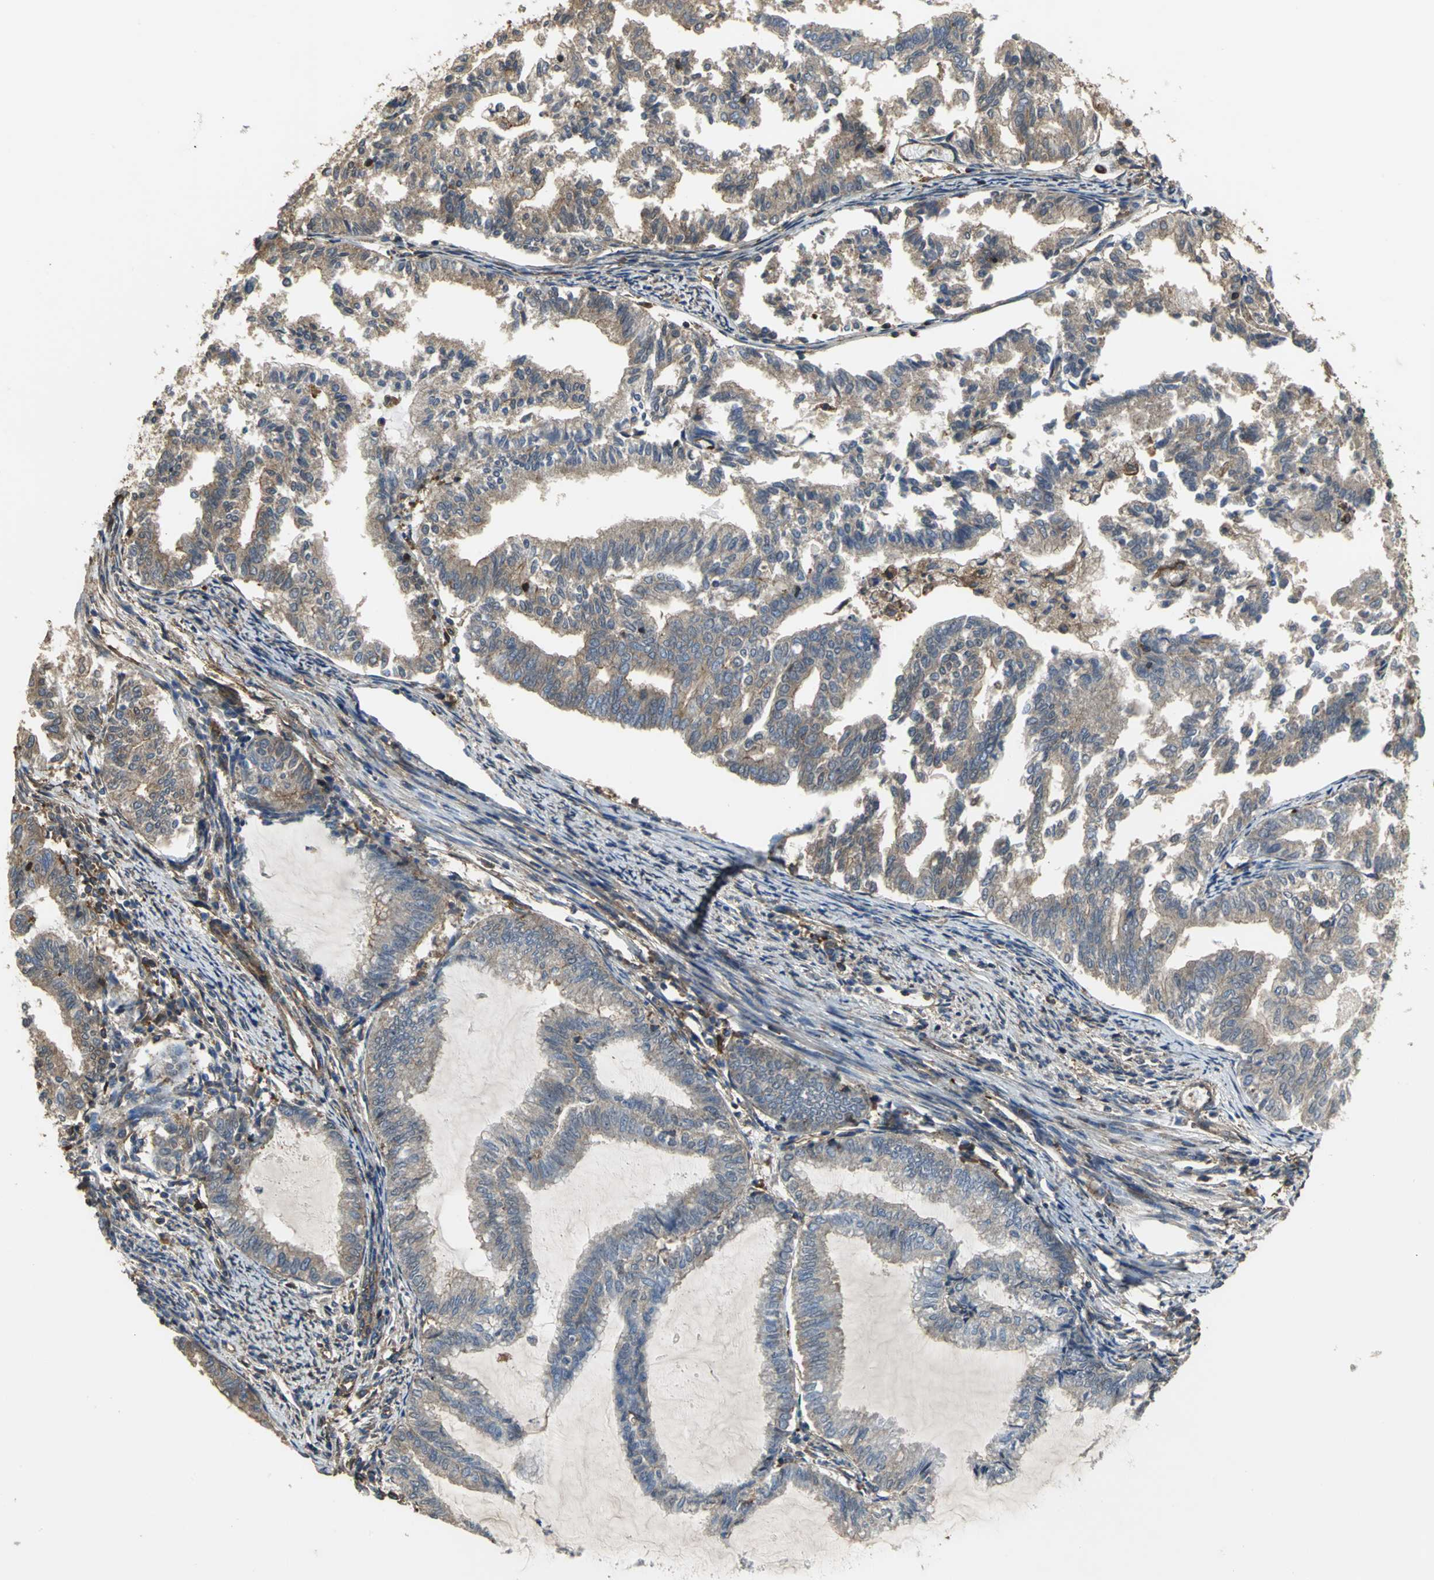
{"staining": {"intensity": "weak", "quantity": ">75%", "location": "cytoplasmic/membranous"}, "tissue": "endometrial cancer", "cell_type": "Tumor cells", "image_type": "cancer", "snomed": [{"axis": "morphology", "description": "Adenocarcinoma, NOS"}, {"axis": "topography", "description": "Endometrium"}], "caption": "This image shows IHC staining of endometrial cancer, with low weak cytoplasmic/membranous expression in approximately >75% of tumor cells.", "gene": "TLN1", "patient": {"sex": "female", "age": 79}}